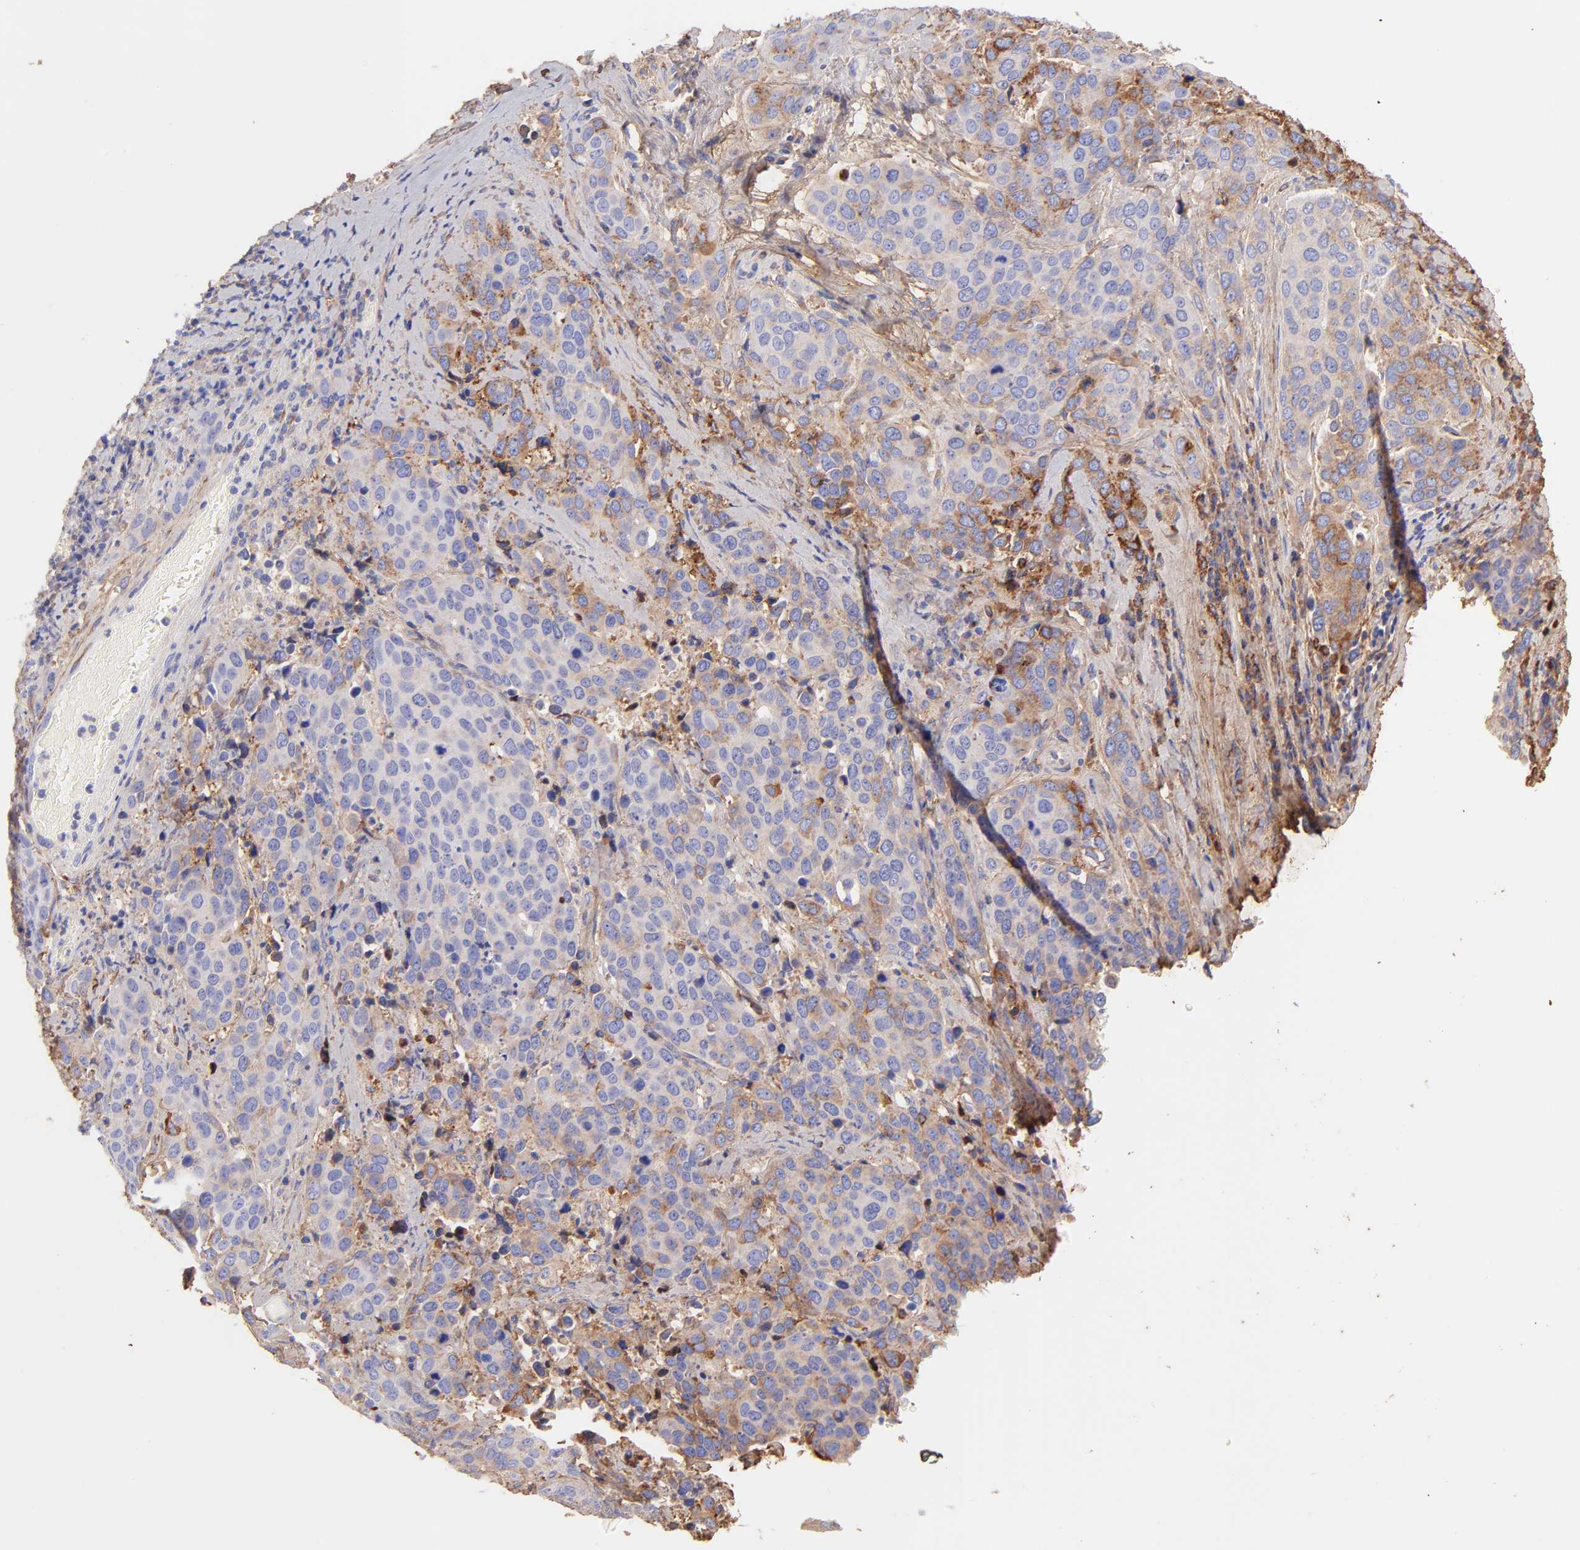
{"staining": {"intensity": "weak", "quantity": ">75%", "location": "cytoplasmic/membranous"}, "tissue": "cervical cancer", "cell_type": "Tumor cells", "image_type": "cancer", "snomed": [{"axis": "morphology", "description": "Squamous cell carcinoma, NOS"}, {"axis": "topography", "description": "Cervix"}], "caption": "Protein analysis of cervical squamous cell carcinoma tissue shows weak cytoplasmic/membranous staining in approximately >75% of tumor cells.", "gene": "BGN", "patient": {"sex": "female", "age": 54}}